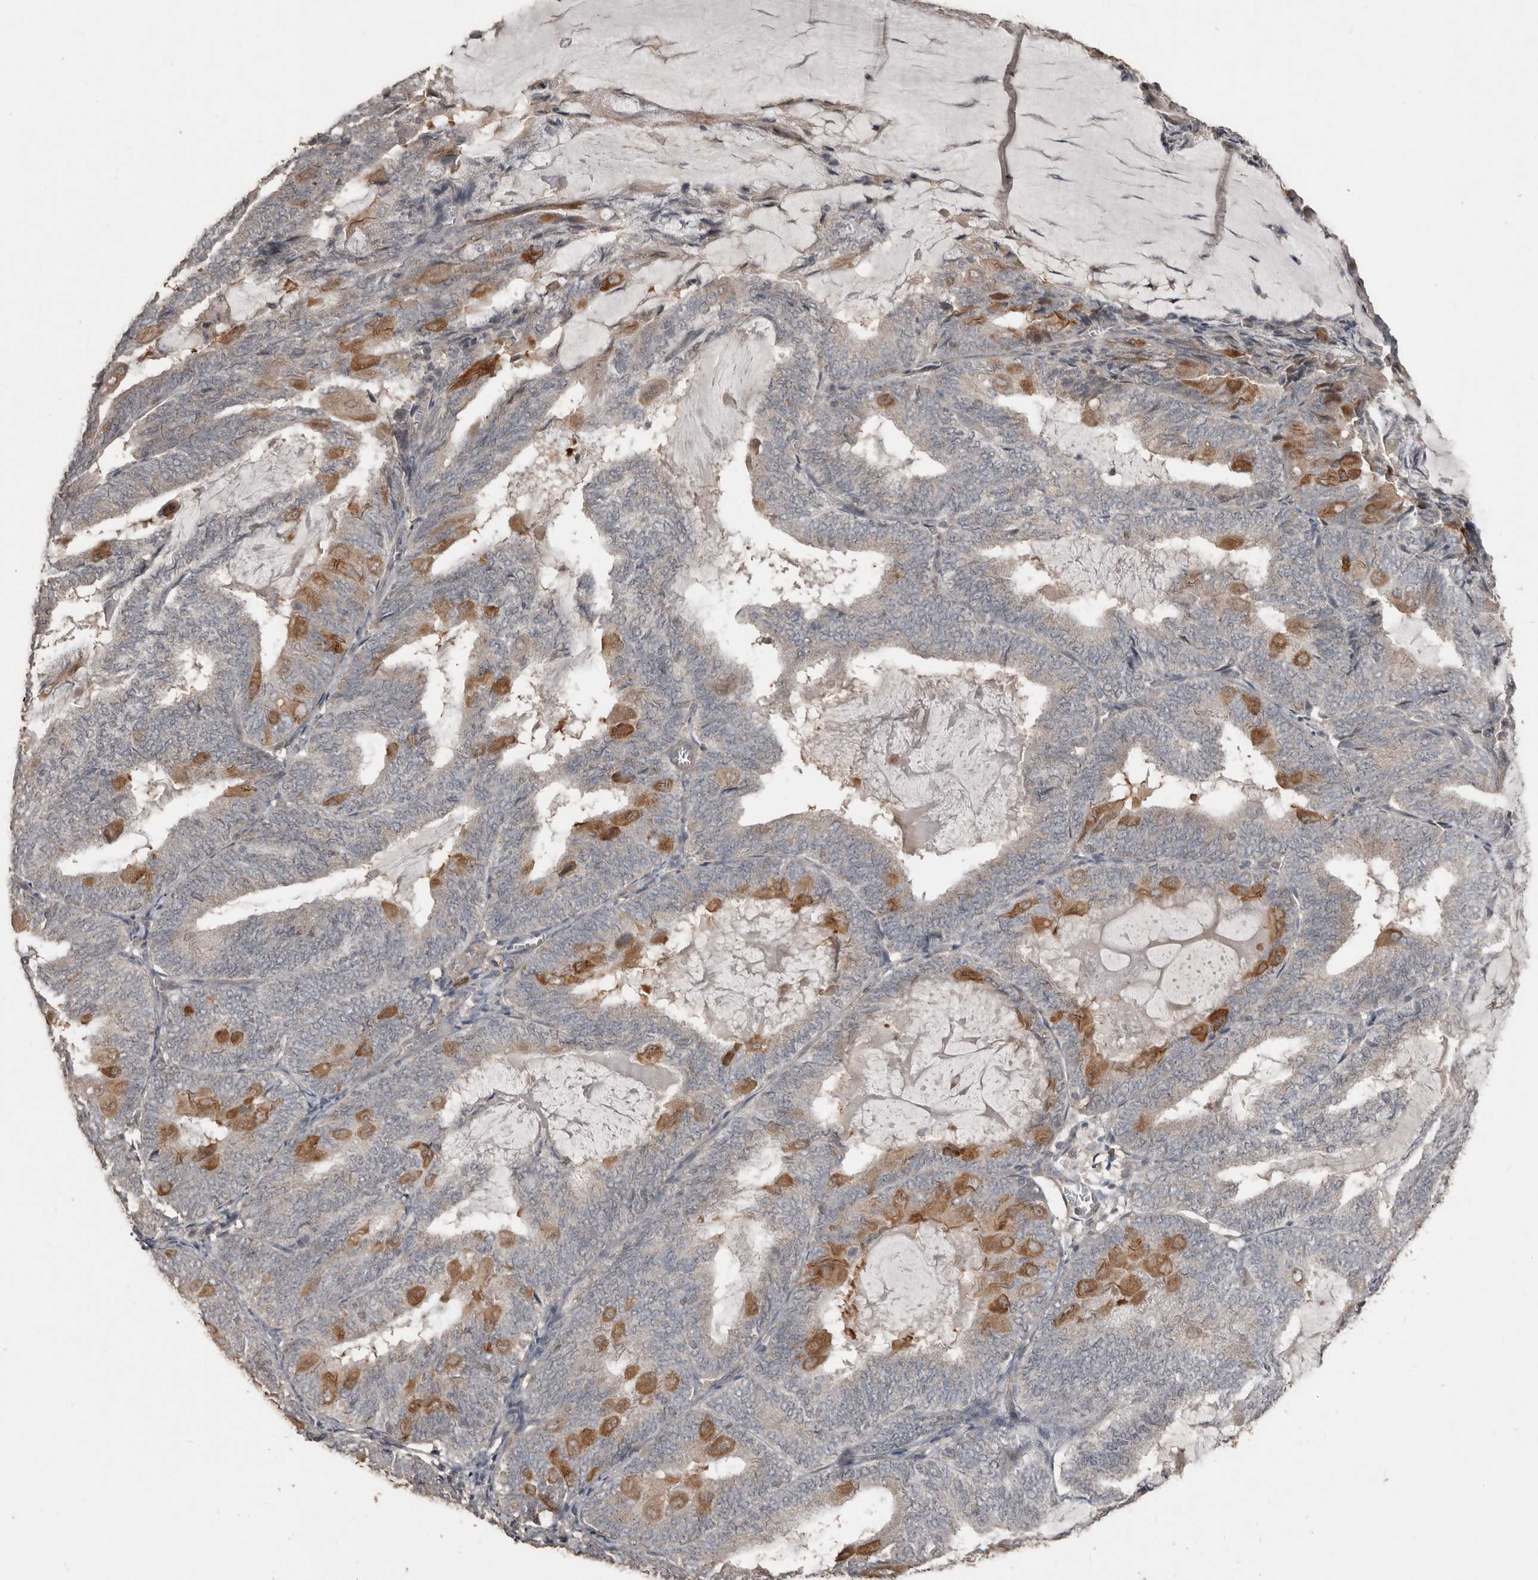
{"staining": {"intensity": "moderate", "quantity": "25%-75%", "location": "cytoplasmic/membranous"}, "tissue": "endometrial cancer", "cell_type": "Tumor cells", "image_type": "cancer", "snomed": [{"axis": "morphology", "description": "Adenocarcinoma, NOS"}, {"axis": "topography", "description": "Endometrium"}], "caption": "Adenocarcinoma (endometrial) stained with a protein marker exhibits moderate staining in tumor cells.", "gene": "BAMBI", "patient": {"sex": "female", "age": 81}}